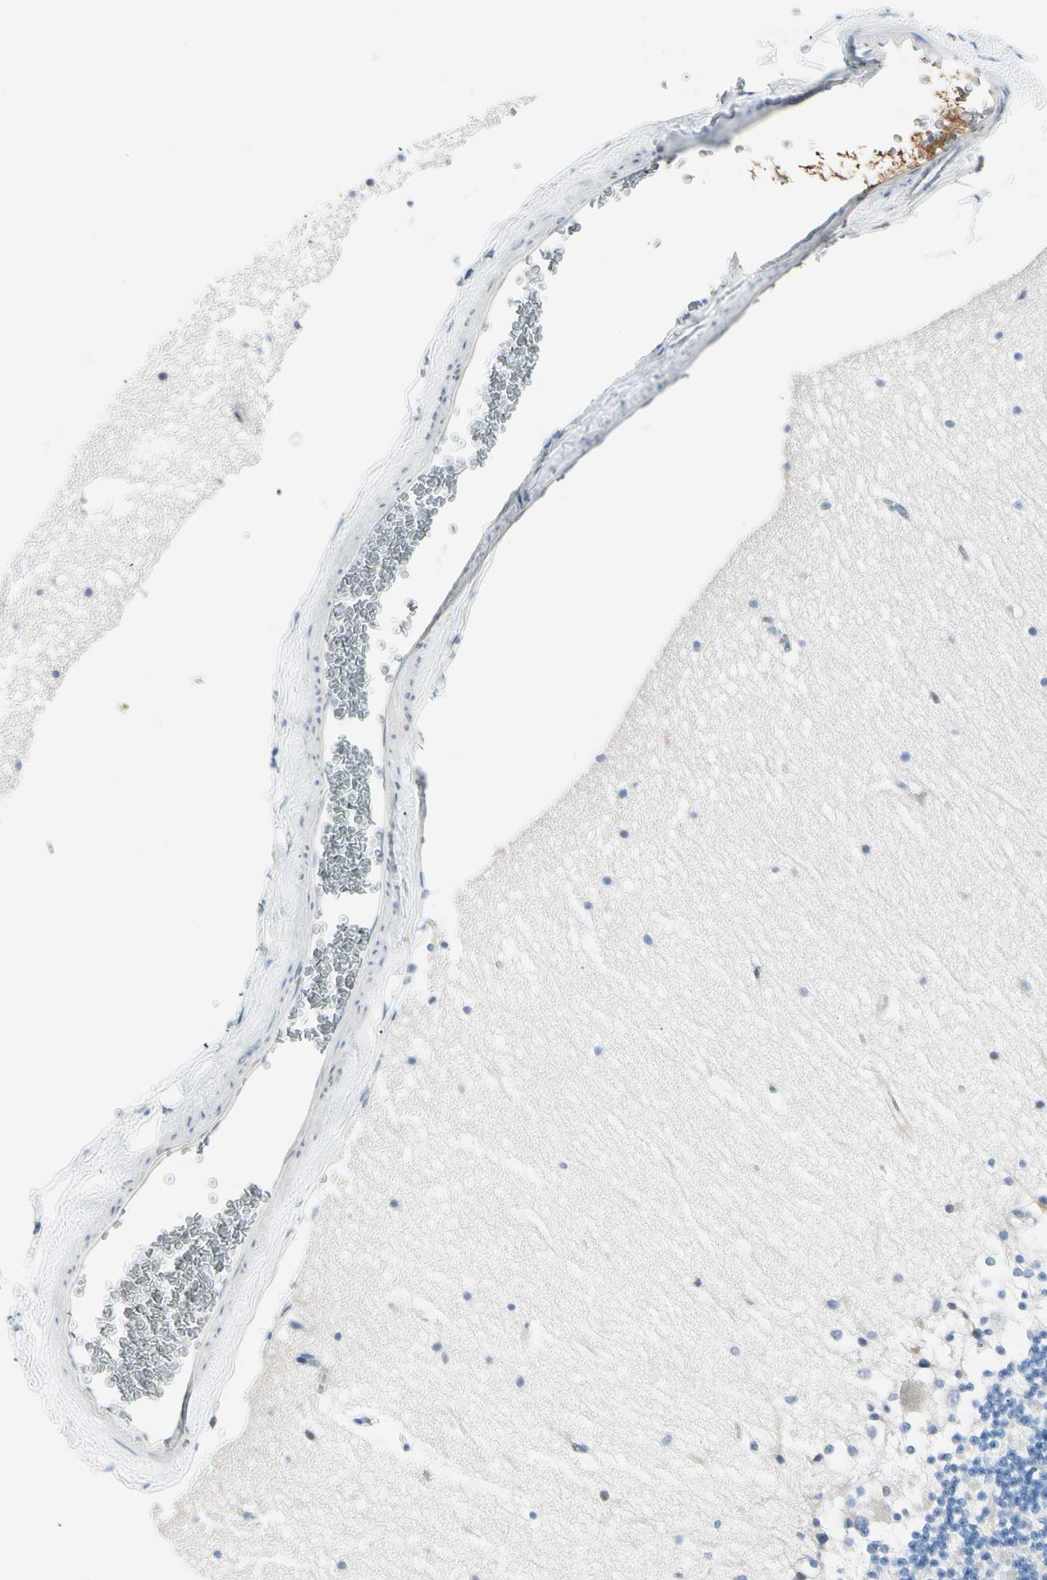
{"staining": {"intensity": "negative", "quantity": "none", "location": "none"}, "tissue": "cerebellum", "cell_type": "Cells in granular layer", "image_type": "normal", "snomed": [{"axis": "morphology", "description": "Normal tissue, NOS"}, {"axis": "topography", "description": "Cerebellum"}], "caption": "This is a histopathology image of IHC staining of unremarkable cerebellum, which shows no expression in cells in granular layer.", "gene": "LAMB3", "patient": {"sex": "female", "age": 19}}